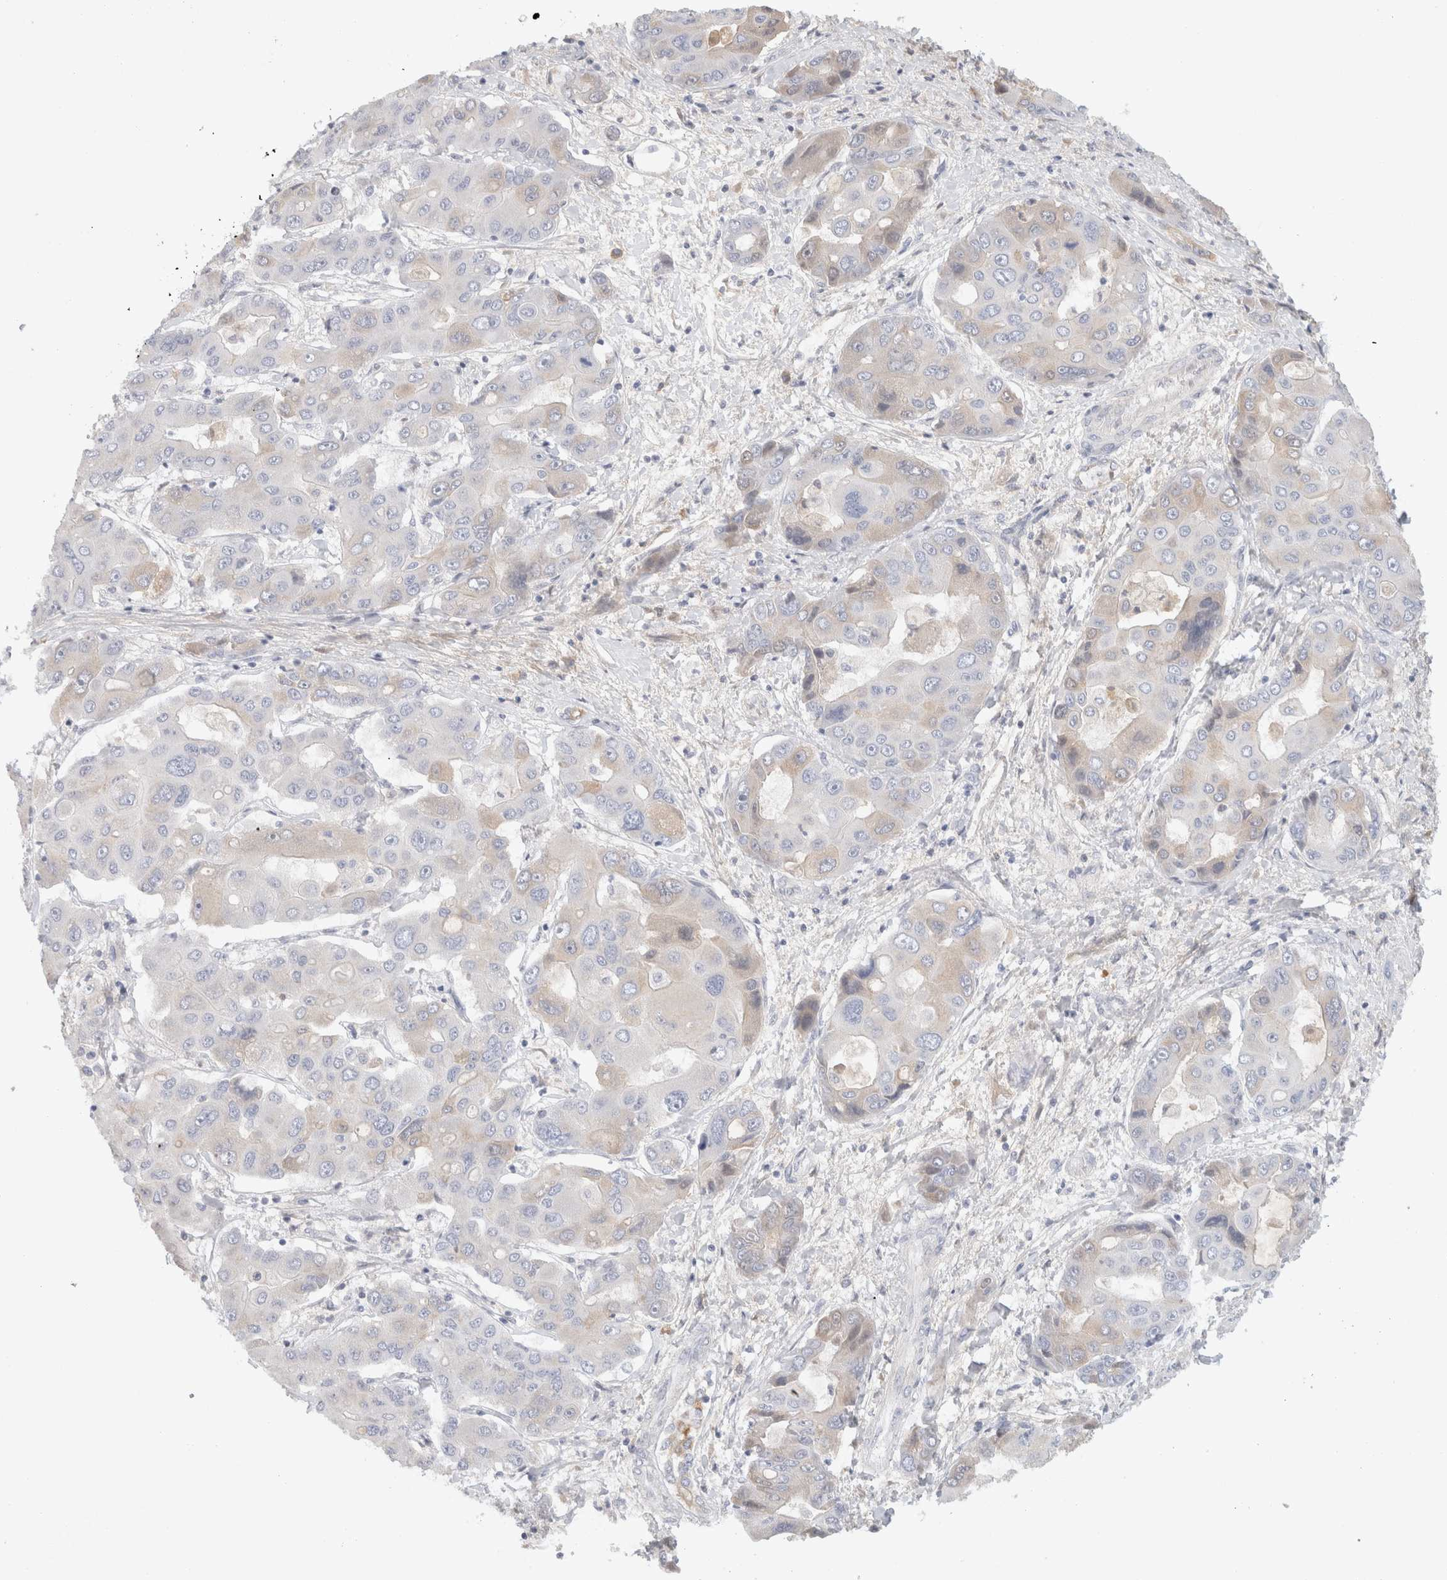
{"staining": {"intensity": "negative", "quantity": "none", "location": "none"}, "tissue": "liver cancer", "cell_type": "Tumor cells", "image_type": "cancer", "snomed": [{"axis": "morphology", "description": "Cholangiocarcinoma"}, {"axis": "topography", "description": "Liver"}], "caption": "Human liver cholangiocarcinoma stained for a protein using immunohistochemistry demonstrates no expression in tumor cells.", "gene": "STK31", "patient": {"sex": "male", "age": 67}}